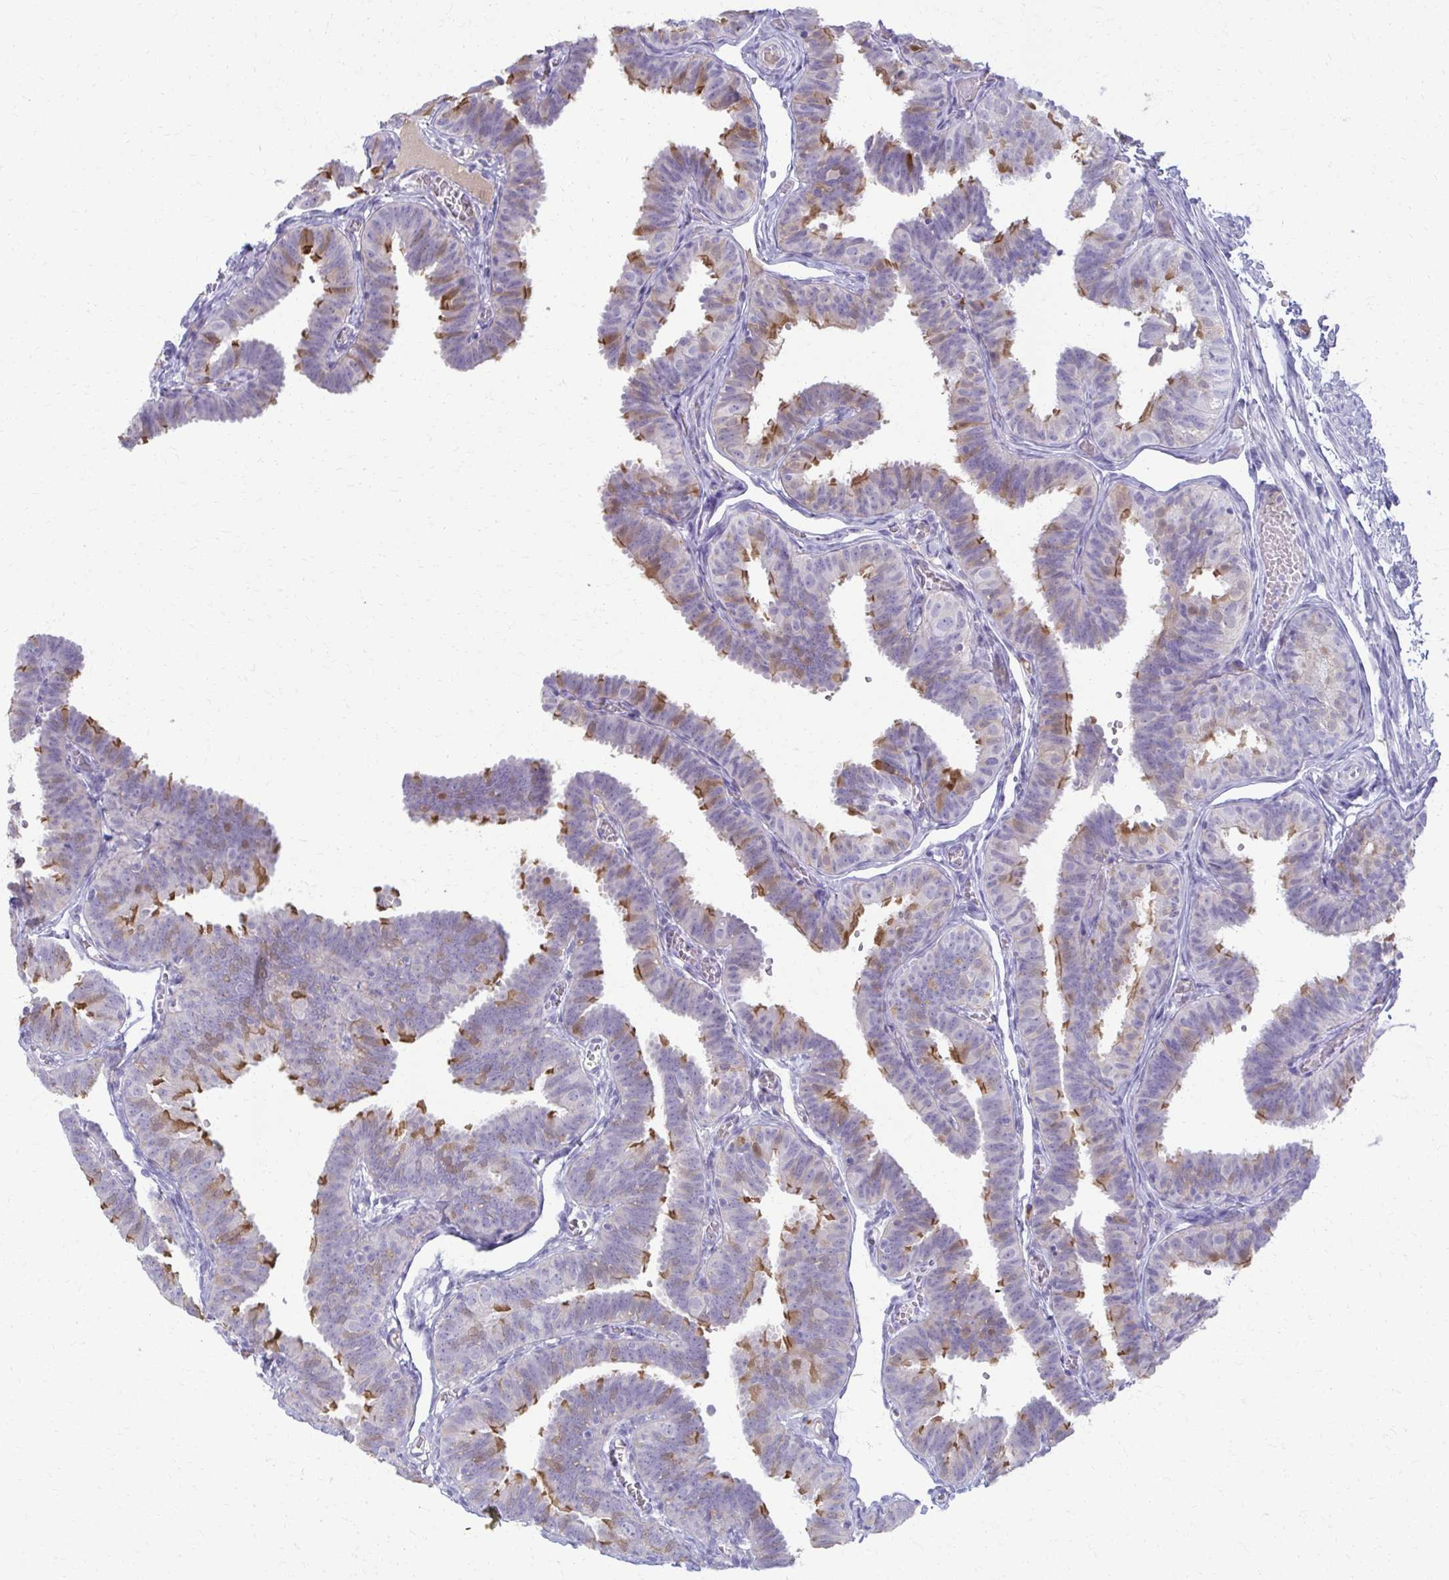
{"staining": {"intensity": "moderate", "quantity": "<25%", "location": "cytoplasmic/membranous"}, "tissue": "fallopian tube", "cell_type": "Glandular cells", "image_type": "normal", "snomed": [{"axis": "morphology", "description": "Normal tissue, NOS"}, {"axis": "topography", "description": "Fallopian tube"}], "caption": "IHC (DAB) staining of normal human fallopian tube demonstrates moderate cytoplasmic/membranous protein staining in about <25% of glandular cells.", "gene": "ENSG00000275249", "patient": {"sex": "female", "age": 25}}